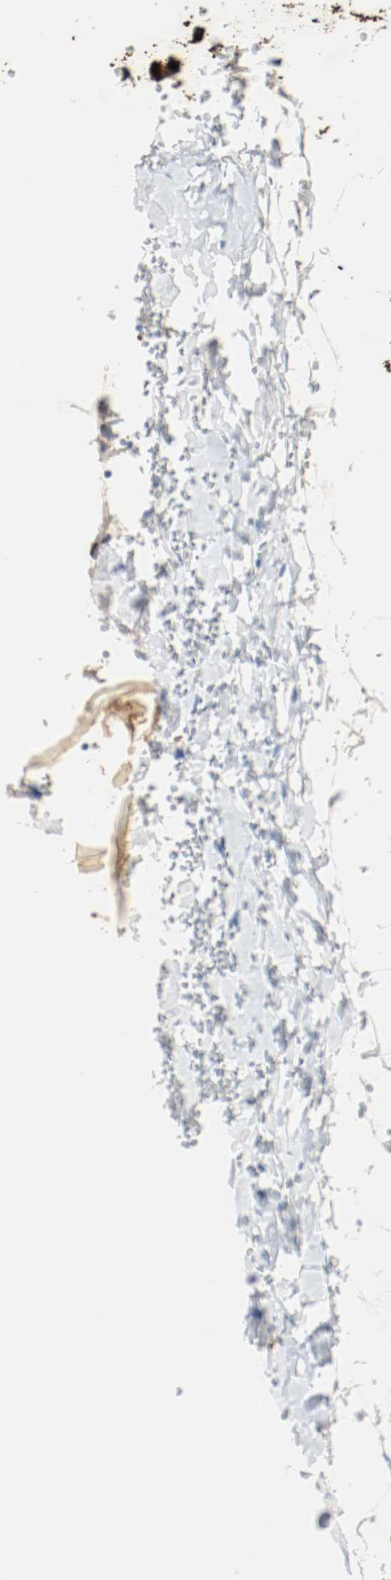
{"staining": {"intensity": "negative", "quantity": "none", "location": "none"}, "tissue": "salivary gland", "cell_type": "Glandular cells", "image_type": "normal", "snomed": [{"axis": "morphology", "description": "Normal tissue, NOS"}, {"axis": "topography", "description": "Lymph node"}, {"axis": "topography", "description": "Salivary gland"}], "caption": "This is a image of immunohistochemistry (IHC) staining of normal salivary gland, which shows no expression in glandular cells. Brightfield microscopy of immunohistochemistry (IHC) stained with DAB (brown) and hematoxylin (blue), captured at high magnification.", "gene": "S100A9", "patient": {"sex": "male", "age": 8}}